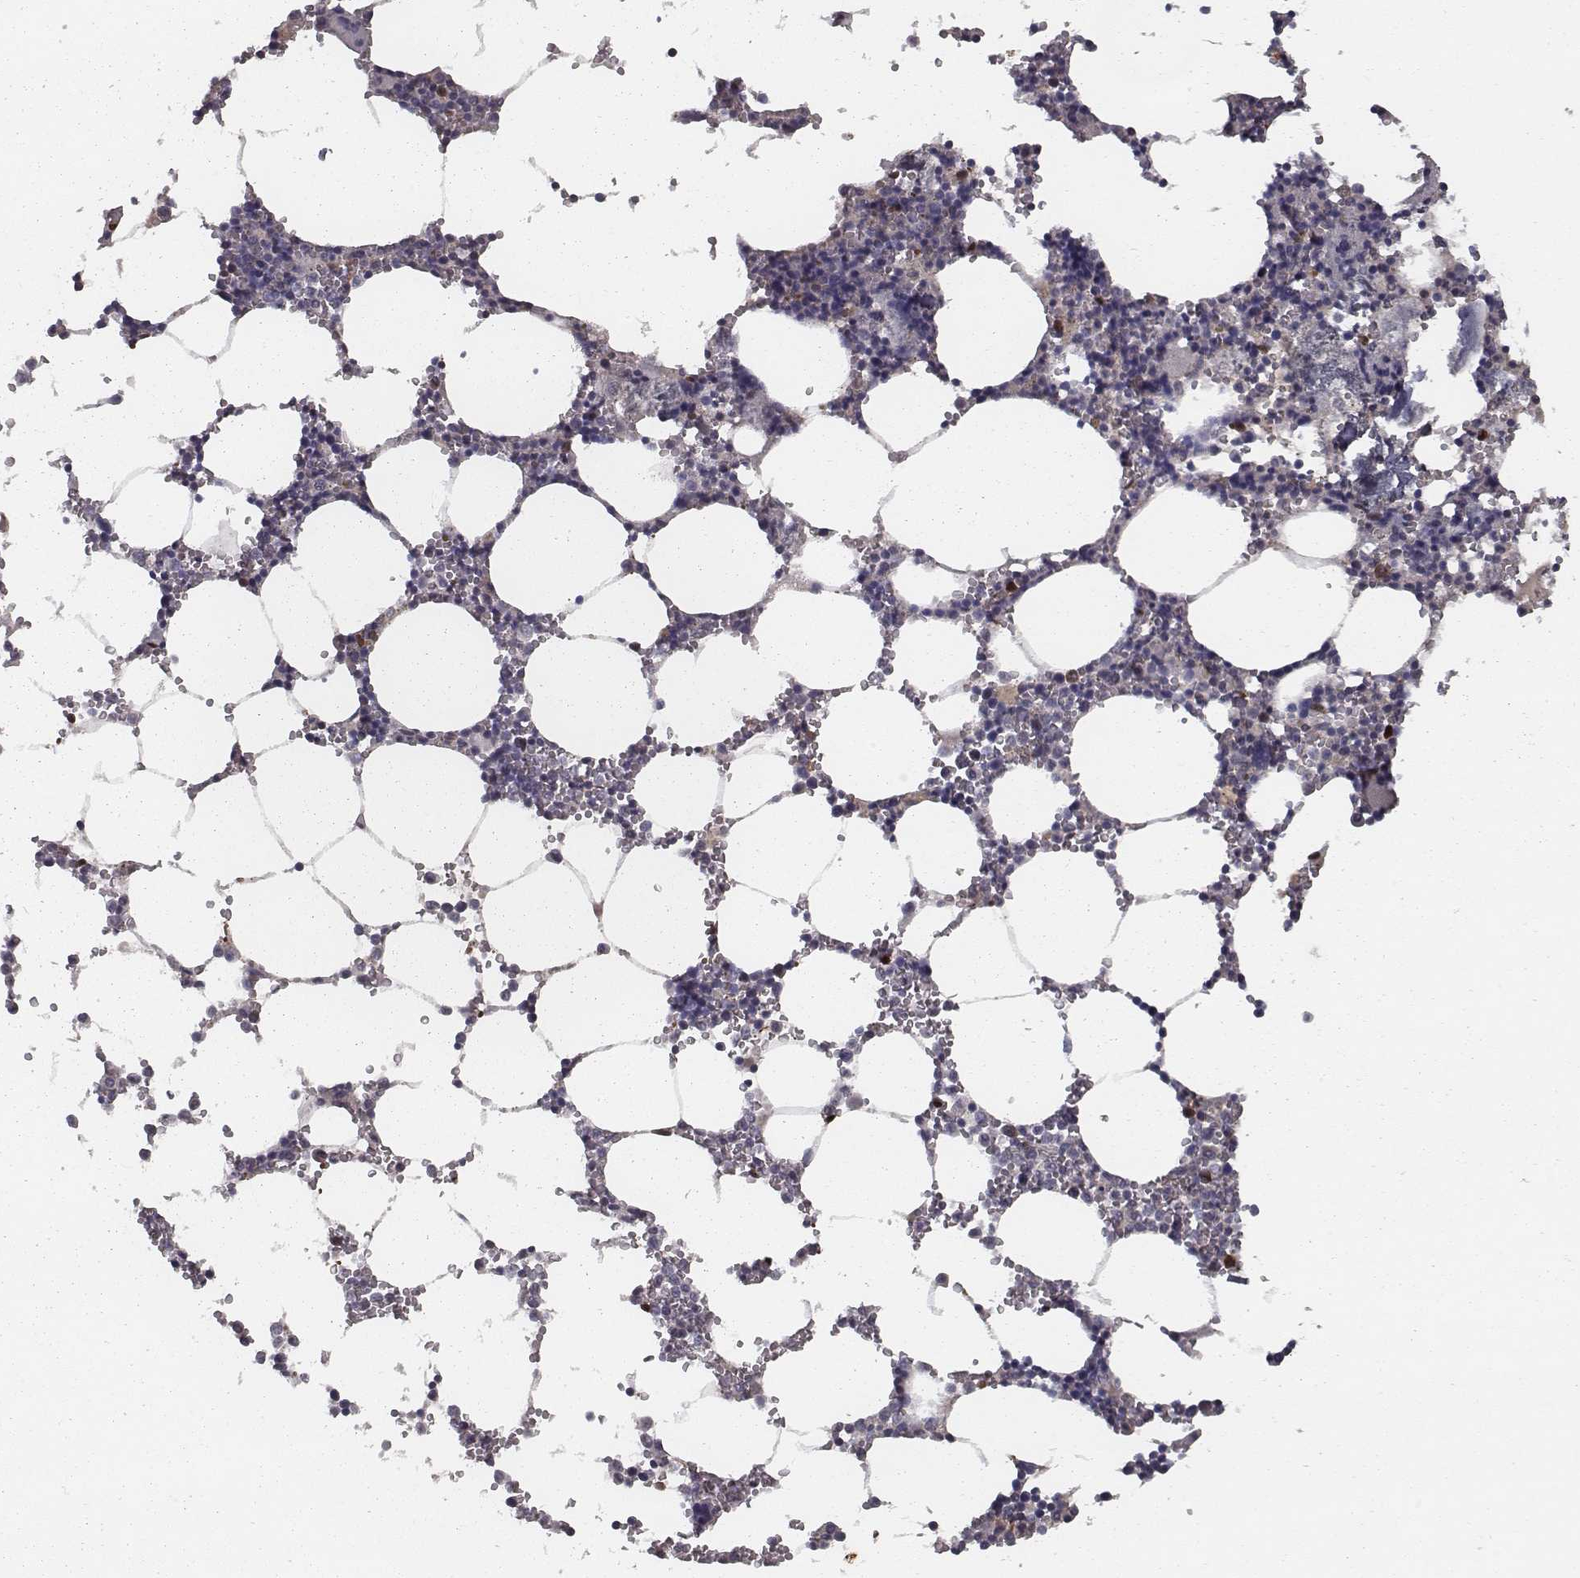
{"staining": {"intensity": "strong", "quantity": "<25%", "location": "cytoplasmic/membranous"}, "tissue": "bone marrow", "cell_type": "Hematopoietic cells", "image_type": "normal", "snomed": [{"axis": "morphology", "description": "Normal tissue, NOS"}, {"axis": "topography", "description": "Bone marrow"}], "caption": "Immunohistochemistry photomicrograph of normal bone marrow: human bone marrow stained using immunohistochemistry (IHC) demonstrates medium levels of strong protein expression localized specifically in the cytoplasmic/membranous of hematopoietic cells, appearing as a cytoplasmic/membranous brown color.", "gene": "ISYNA1", "patient": {"sex": "male", "age": 54}}